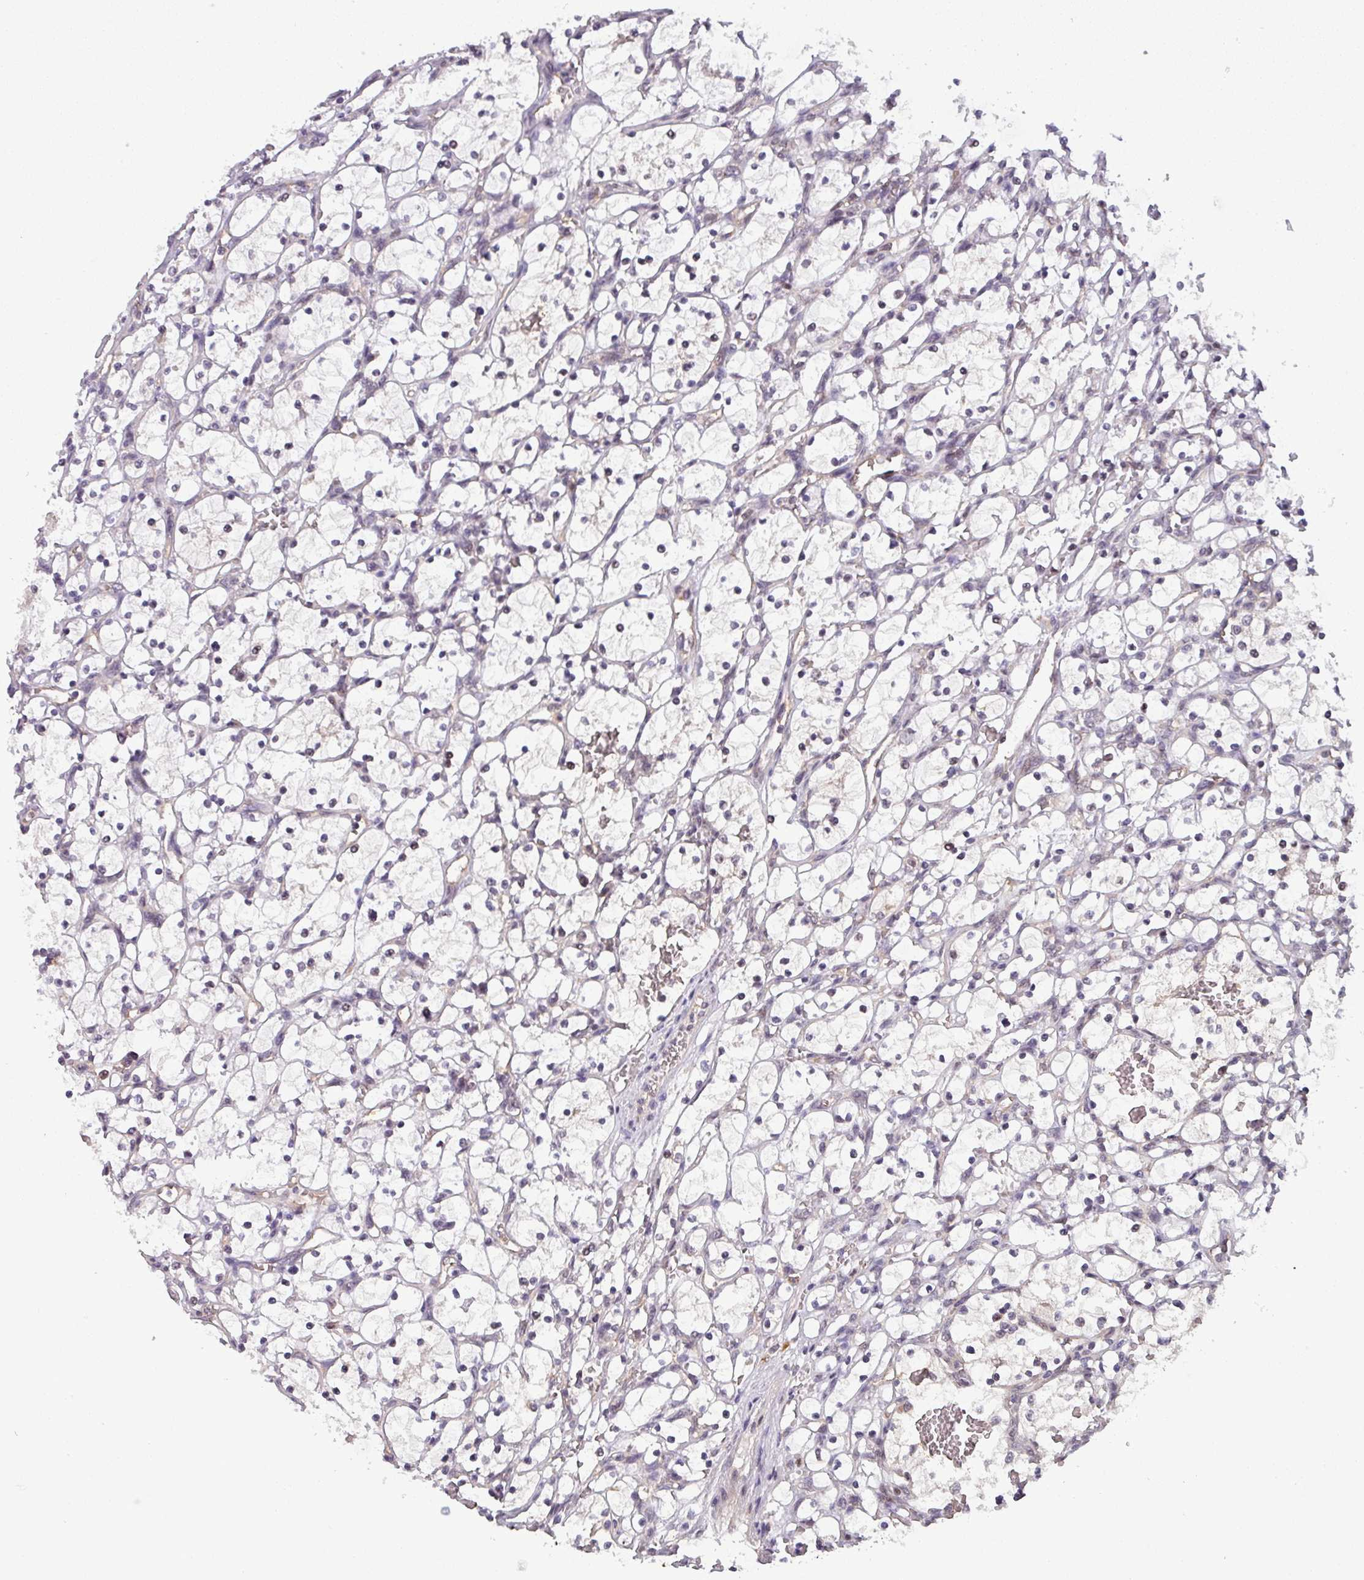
{"staining": {"intensity": "negative", "quantity": "none", "location": "none"}, "tissue": "renal cancer", "cell_type": "Tumor cells", "image_type": "cancer", "snomed": [{"axis": "morphology", "description": "Adenocarcinoma, NOS"}, {"axis": "topography", "description": "Kidney"}], "caption": "High magnification brightfield microscopy of renal adenocarcinoma stained with DAB (brown) and counterstained with hematoxylin (blue): tumor cells show no significant positivity.", "gene": "NPFFR1", "patient": {"sex": "female", "age": 69}}